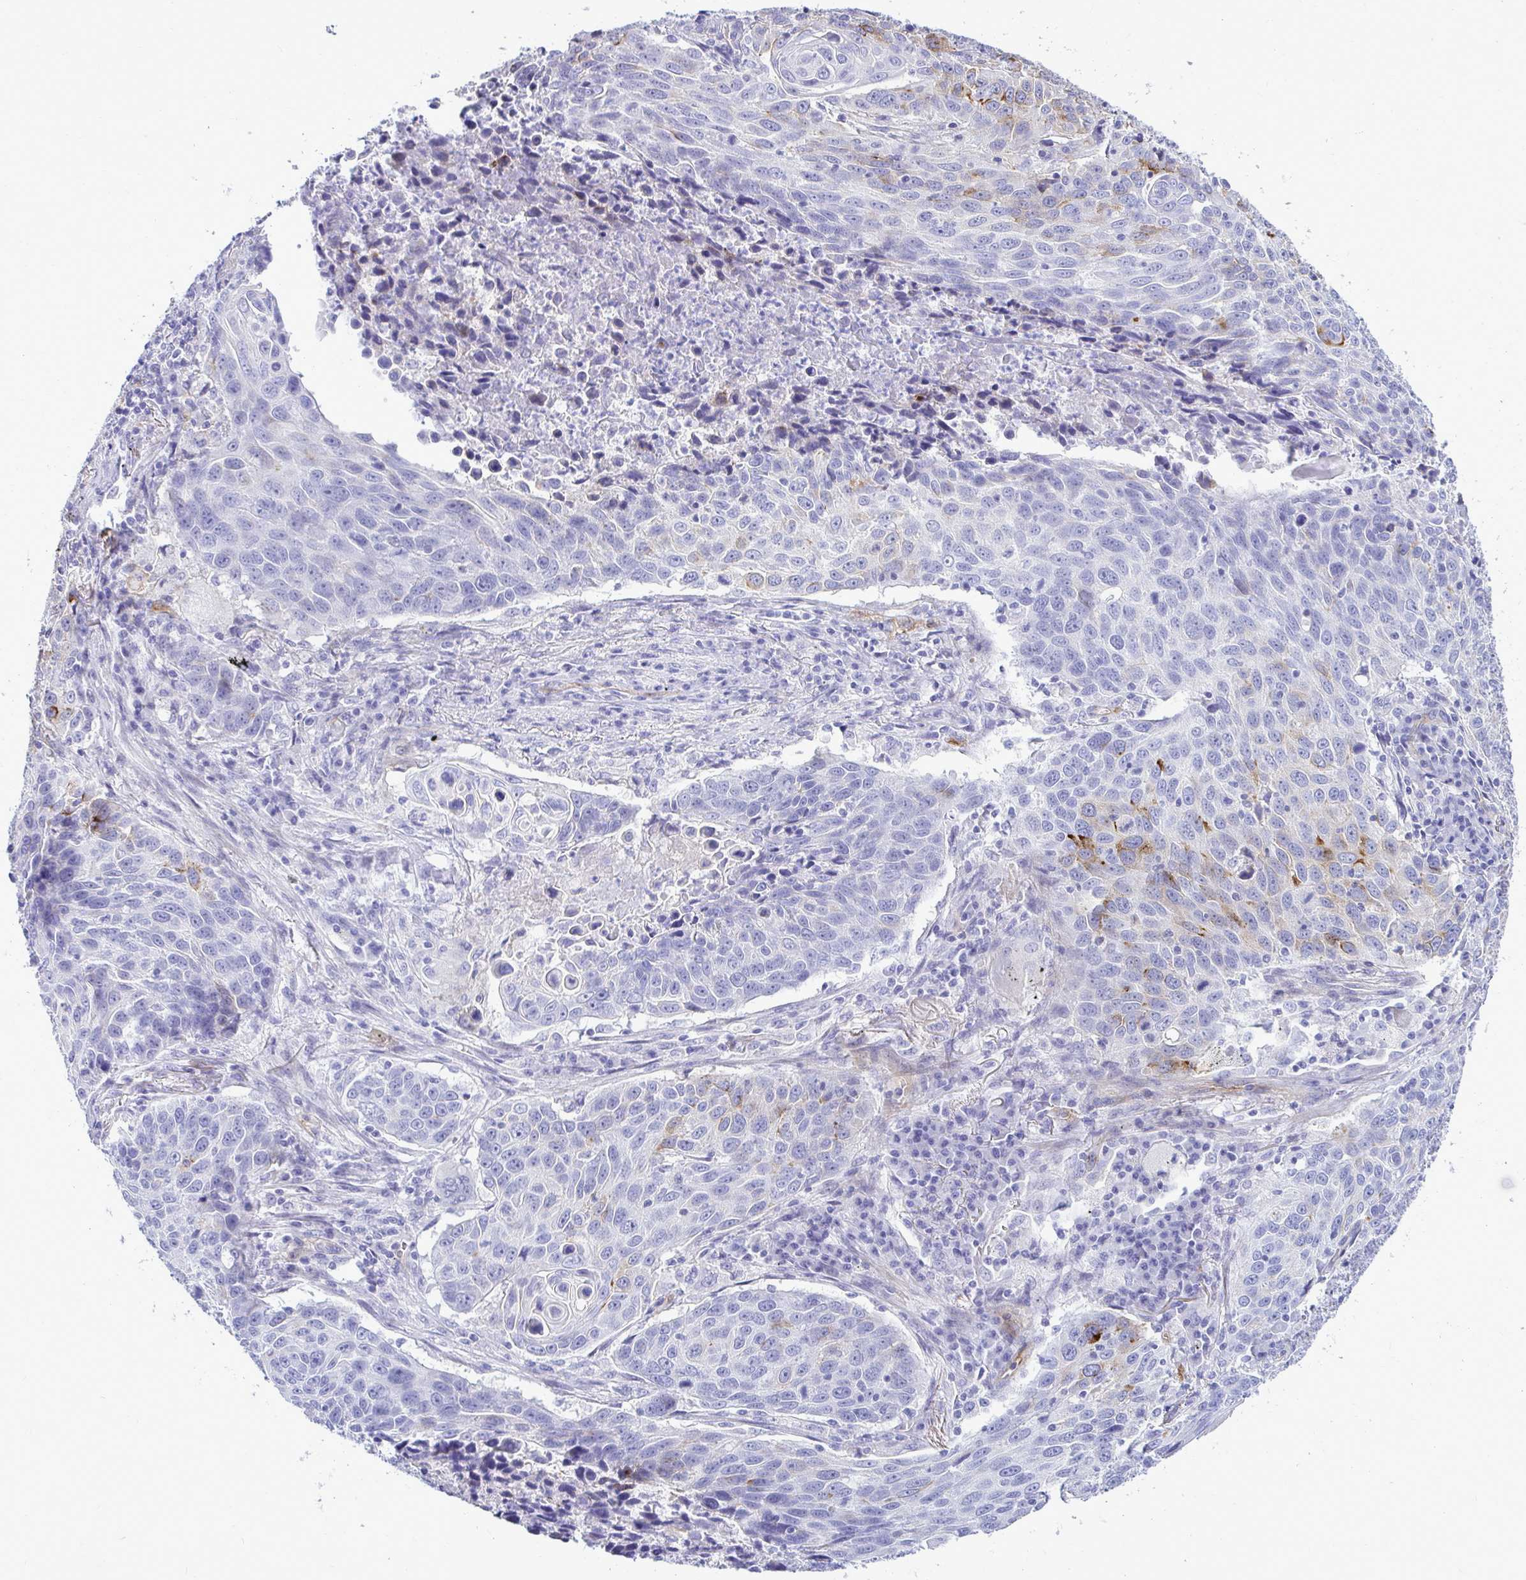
{"staining": {"intensity": "moderate", "quantity": "<25%", "location": "cytoplasmic/membranous"}, "tissue": "lung cancer", "cell_type": "Tumor cells", "image_type": "cancer", "snomed": [{"axis": "morphology", "description": "Squamous cell carcinoma, NOS"}, {"axis": "topography", "description": "Lung"}], "caption": "DAB immunohistochemical staining of lung squamous cell carcinoma shows moderate cytoplasmic/membranous protein staining in about <25% of tumor cells.", "gene": "ABCG2", "patient": {"sex": "male", "age": 78}}